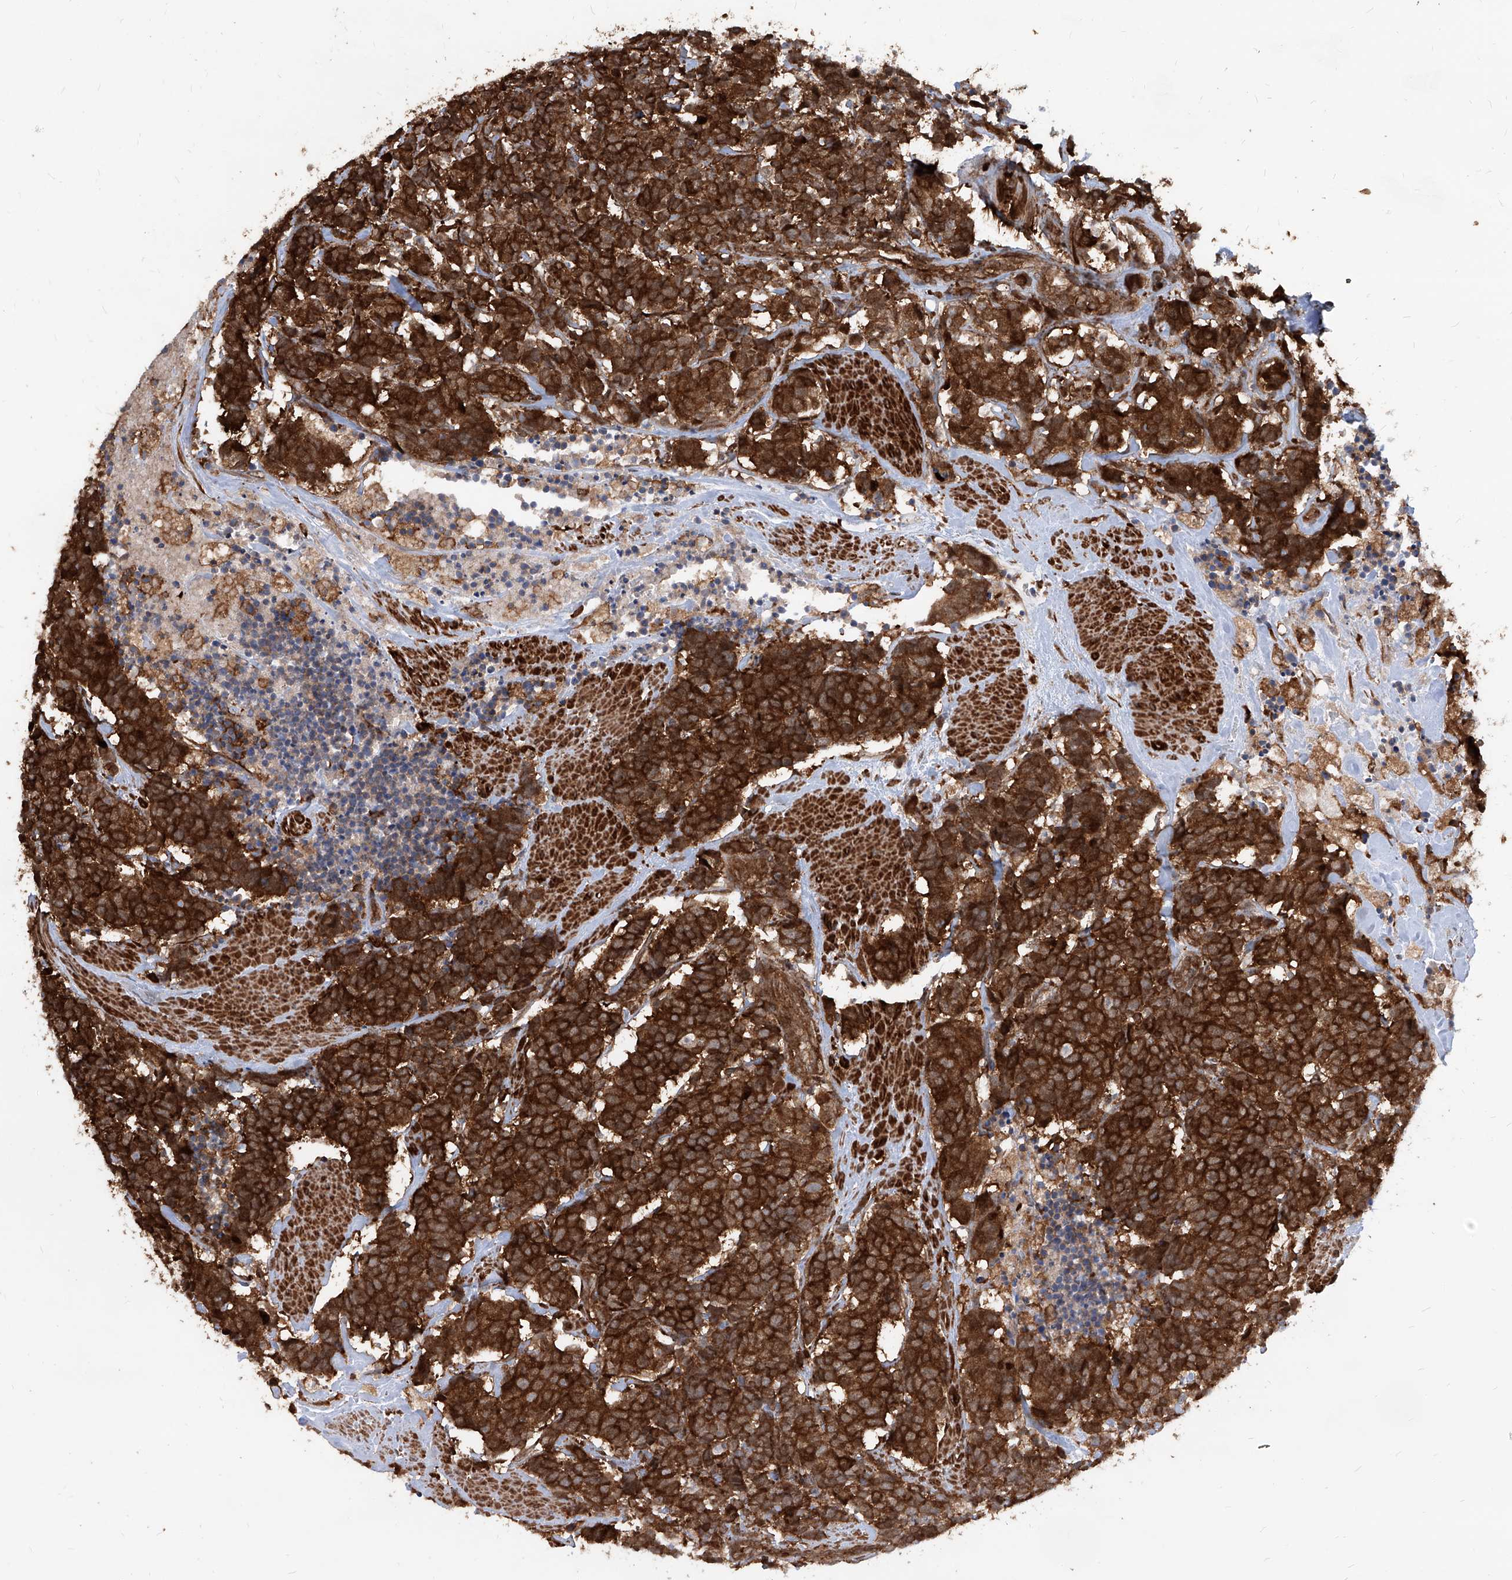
{"staining": {"intensity": "strong", "quantity": ">75%", "location": "cytoplasmic/membranous"}, "tissue": "carcinoid", "cell_type": "Tumor cells", "image_type": "cancer", "snomed": [{"axis": "morphology", "description": "Carcinoma, NOS"}, {"axis": "morphology", "description": "Carcinoid, malignant, NOS"}, {"axis": "topography", "description": "Urinary bladder"}], "caption": "Carcinoid stained with a protein marker displays strong staining in tumor cells.", "gene": "MAGED2", "patient": {"sex": "male", "age": 57}}